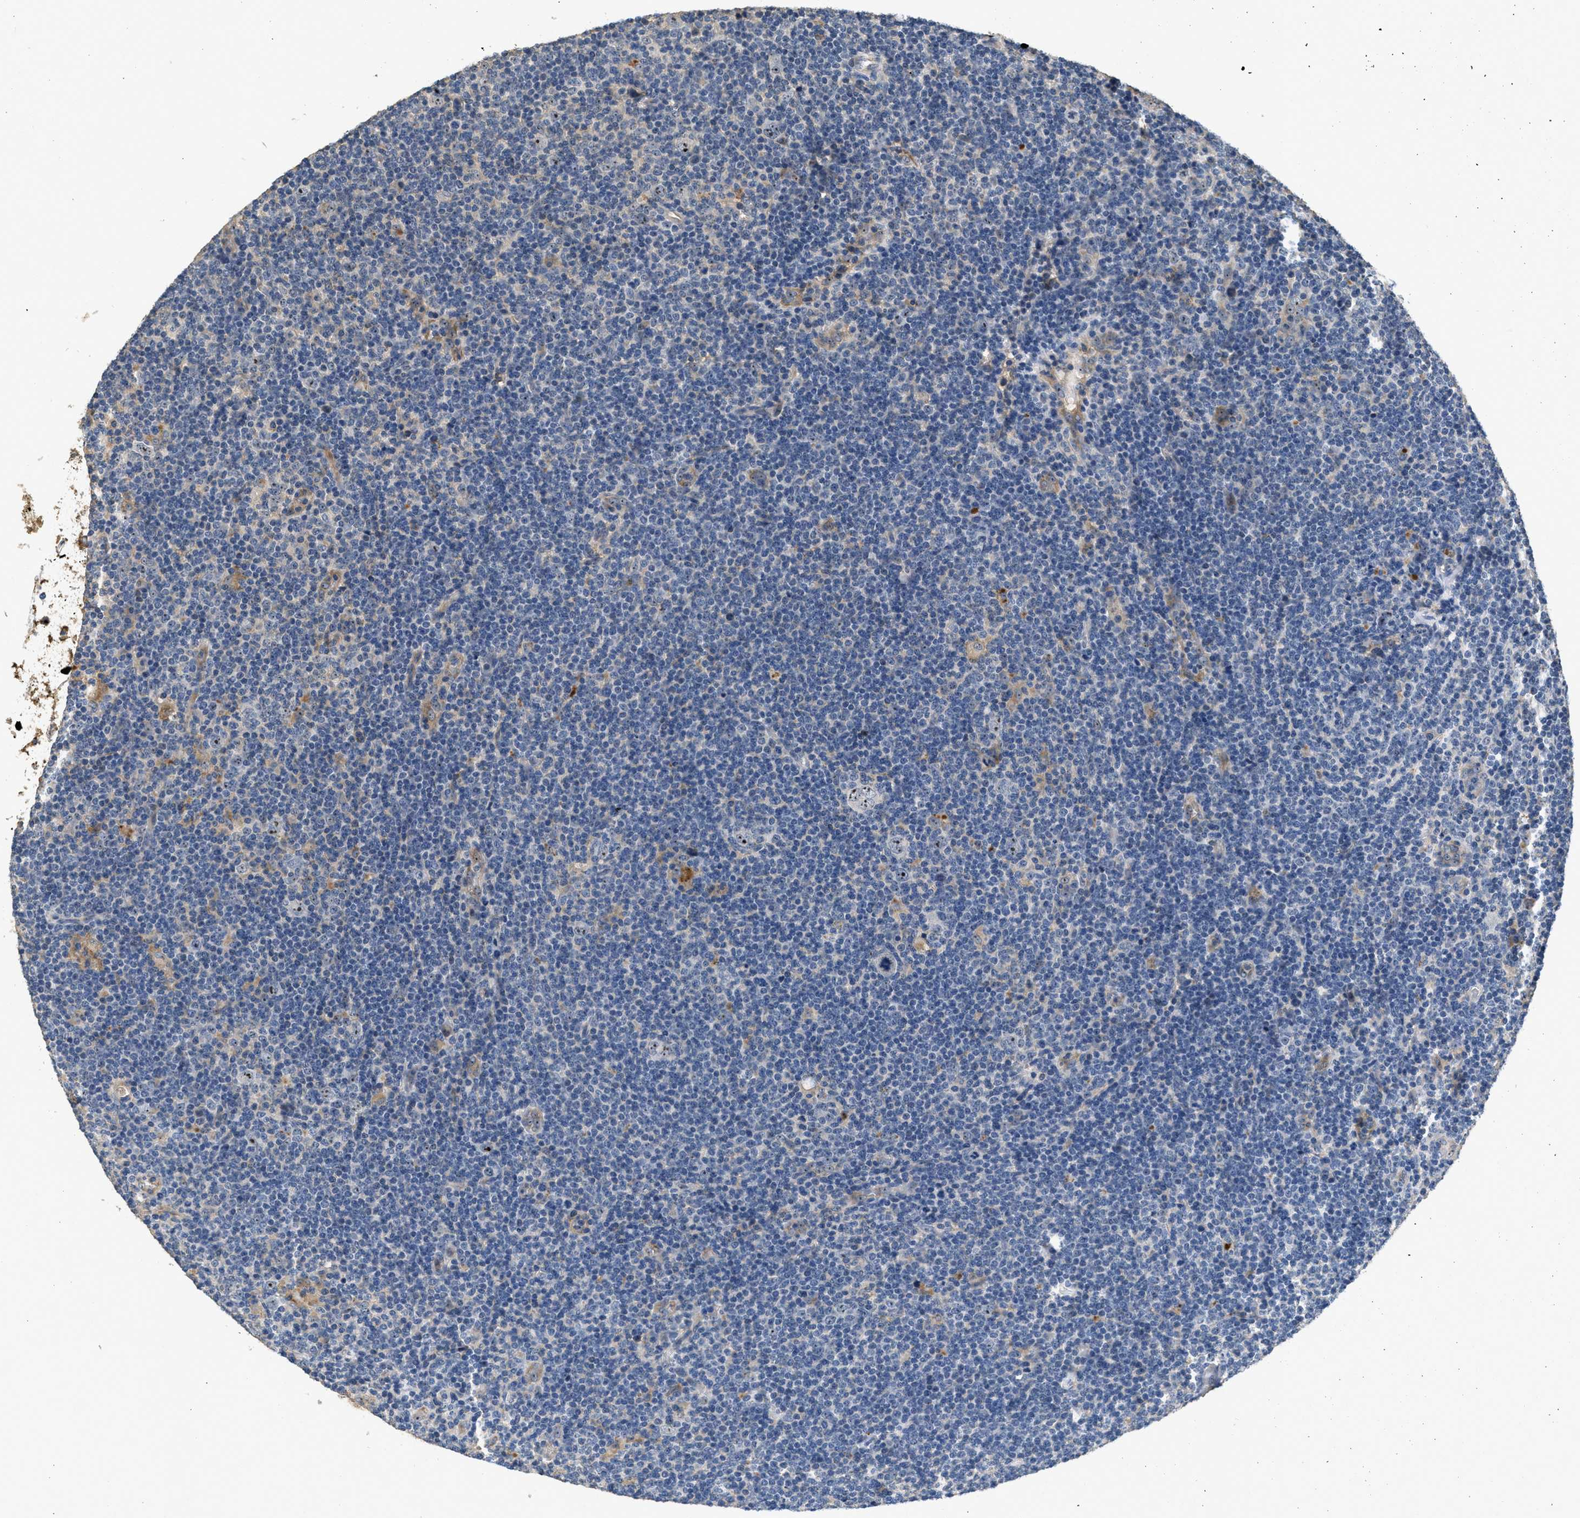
{"staining": {"intensity": "moderate", "quantity": "25%-75%", "location": "nuclear"}, "tissue": "lymphoma", "cell_type": "Tumor cells", "image_type": "cancer", "snomed": [{"axis": "morphology", "description": "Hodgkin's disease, NOS"}, {"axis": "topography", "description": "Lymph node"}], "caption": "This is a histology image of immunohistochemistry staining of lymphoma, which shows moderate positivity in the nuclear of tumor cells.", "gene": "OSMR", "patient": {"sex": "female", "age": 57}}